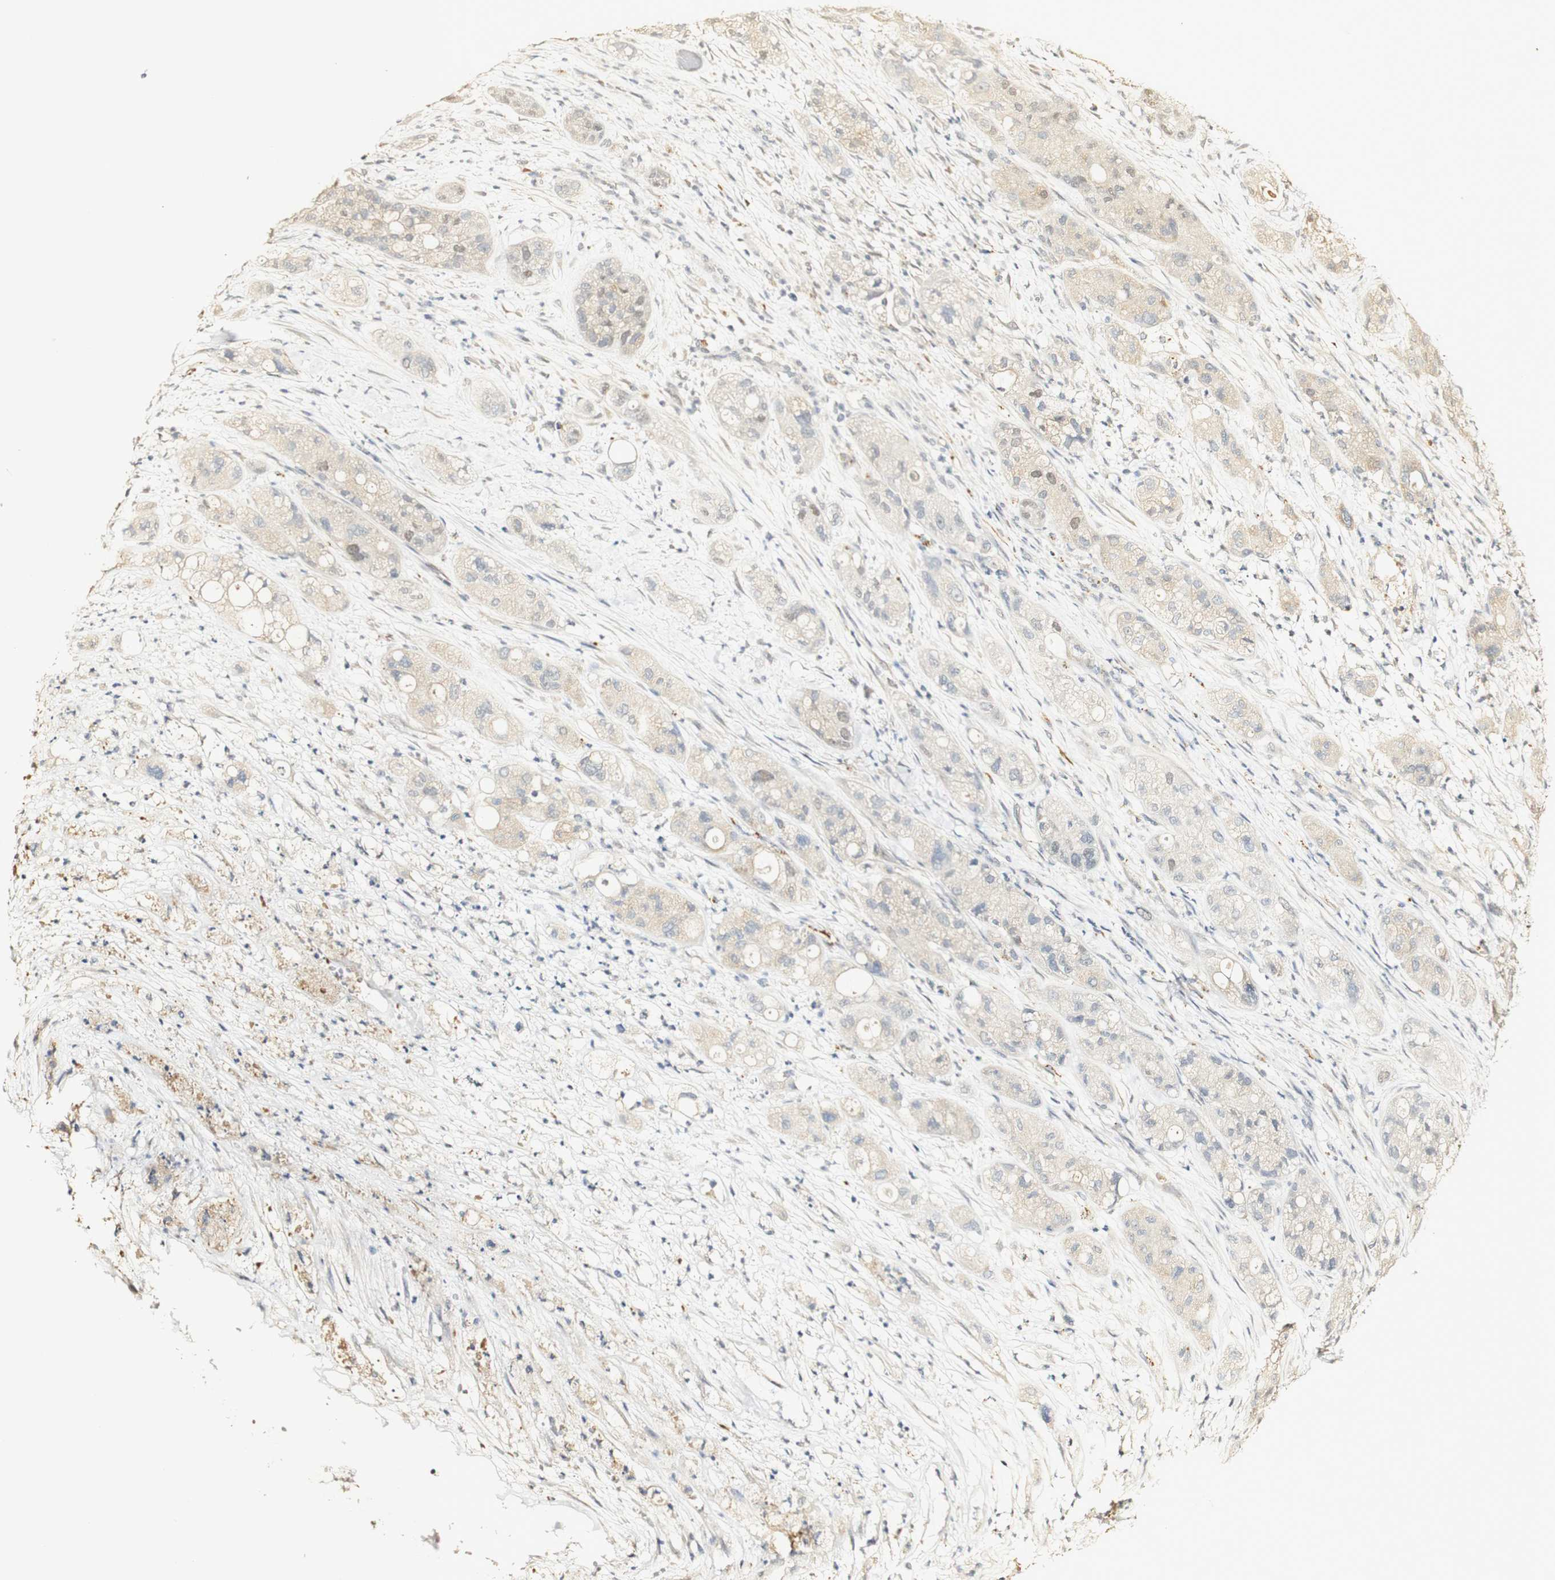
{"staining": {"intensity": "weak", "quantity": "<25%", "location": "cytoplasmic/membranous"}, "tissue": "pancreatic cancer", "cell_type": "Tumor cells", "image_type": "cancer", "snomed": [{"axis": "morphology", "description": "Adenocarcinoma, NOS"}, {"axis": "topography", "description": "Pancreas"}], "caption": "Immunohistochemistry (IHC) image of neoplastic tissue: pancreatic cancer (adenocarcinoma) stained with DAB demonstrates no significant protein staining in tumor cells.", "gene": "SYT7", "patient": {"sex": "female", "age": 78}}